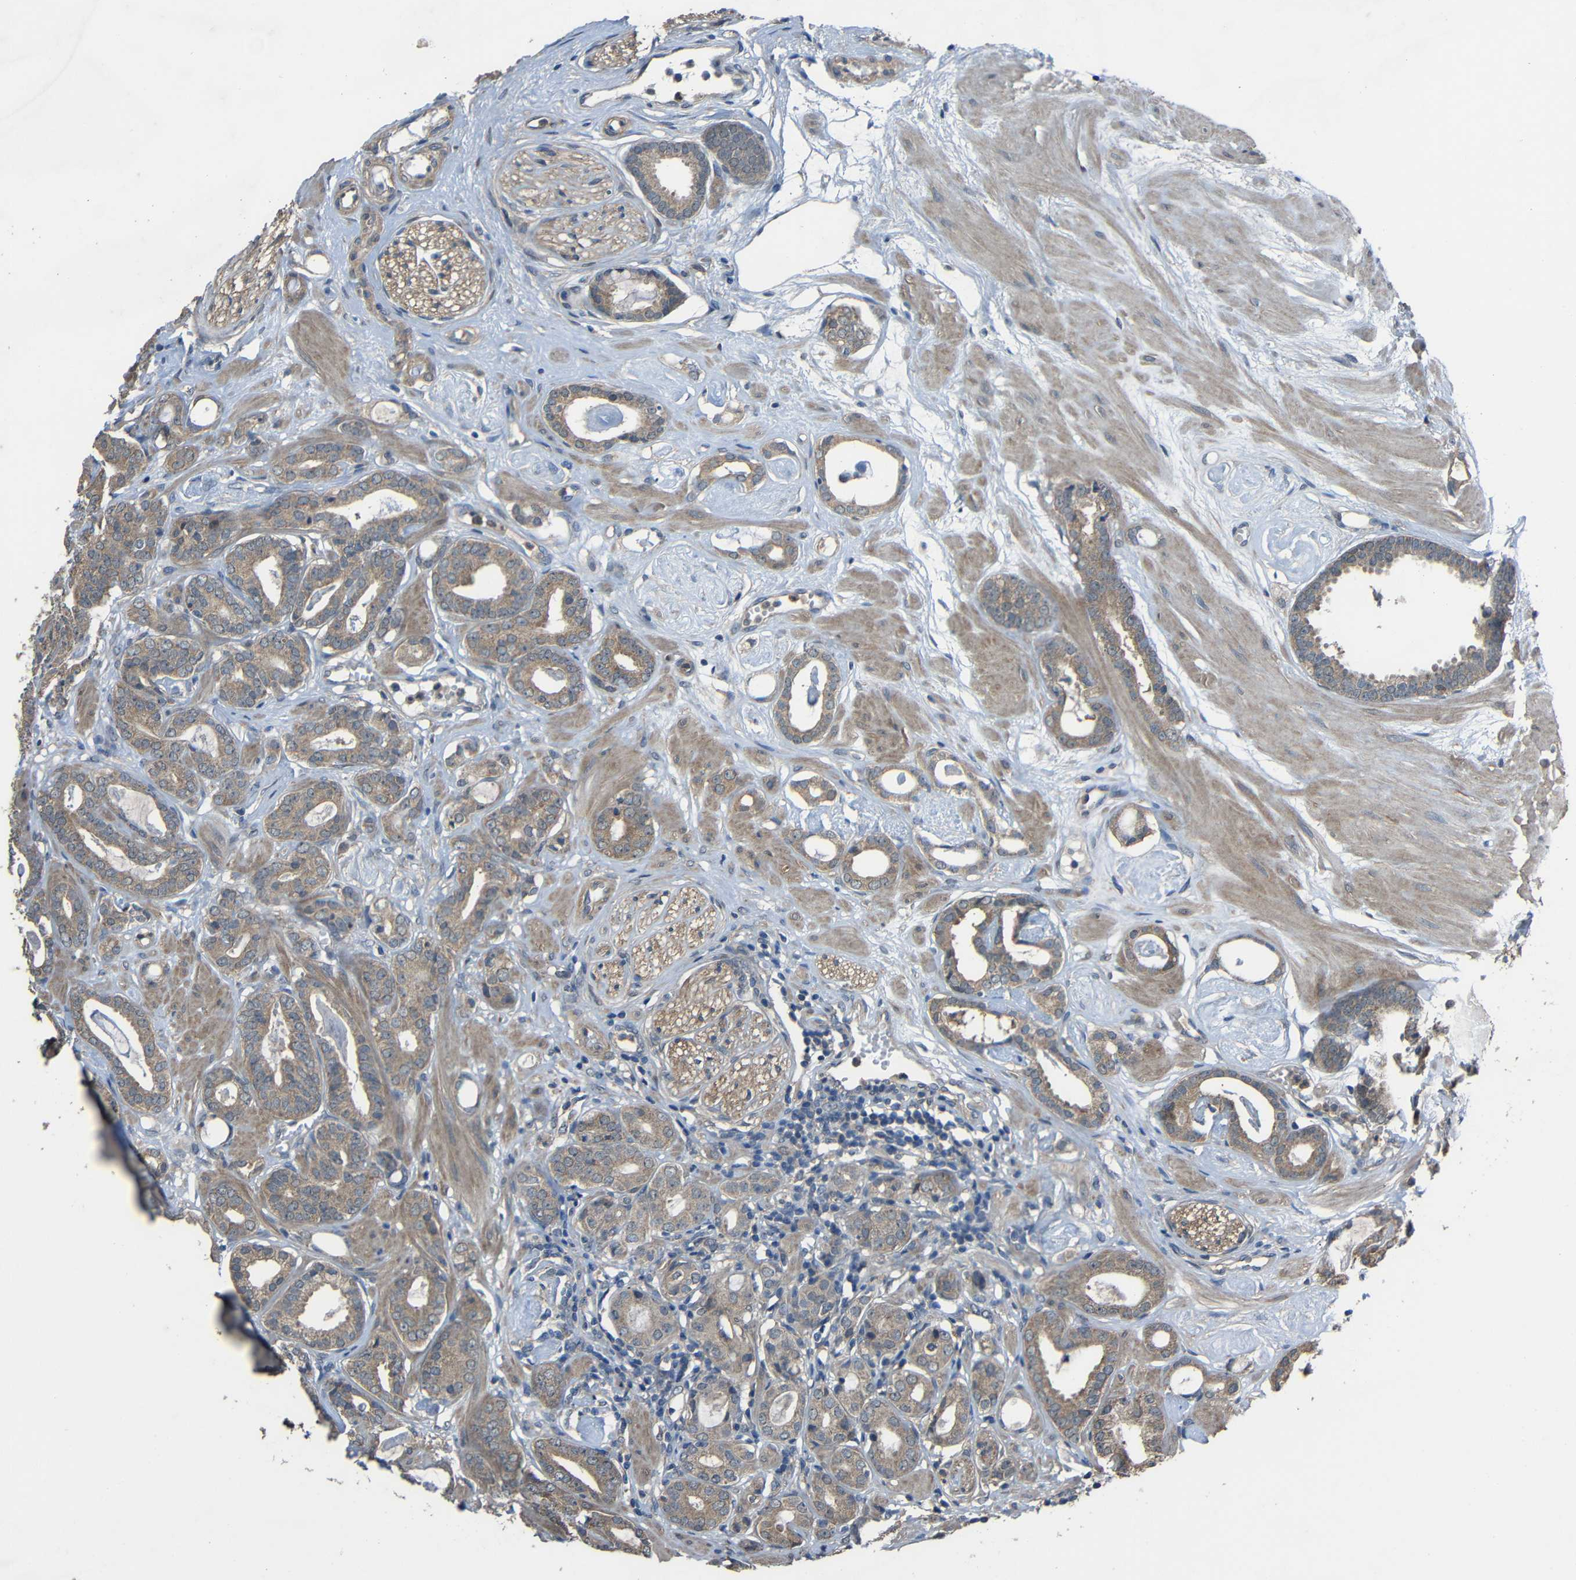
{"staining": {"intensity": "moderate", "quantity": ">75%", "location": "cytoplasmic/membranous"}, "tissue": "prostate cancer", "cell_type": "Tumor cells", "image_type": "cancer", "snomed": [{"axis": "morphology", "description": "Adenocarcinoma, Low grade"}, {"axis": "topography", "description": "Prostate"}], "caption": "Human adenocarcinoma (low-grade) (prostate) stained with a brown dye shows moderate cytoplasmic/membranous positive staining in approximately >75% of tumor cells.", "gene": "CHST9", "patient": {"sex": "male", "age": 53}}